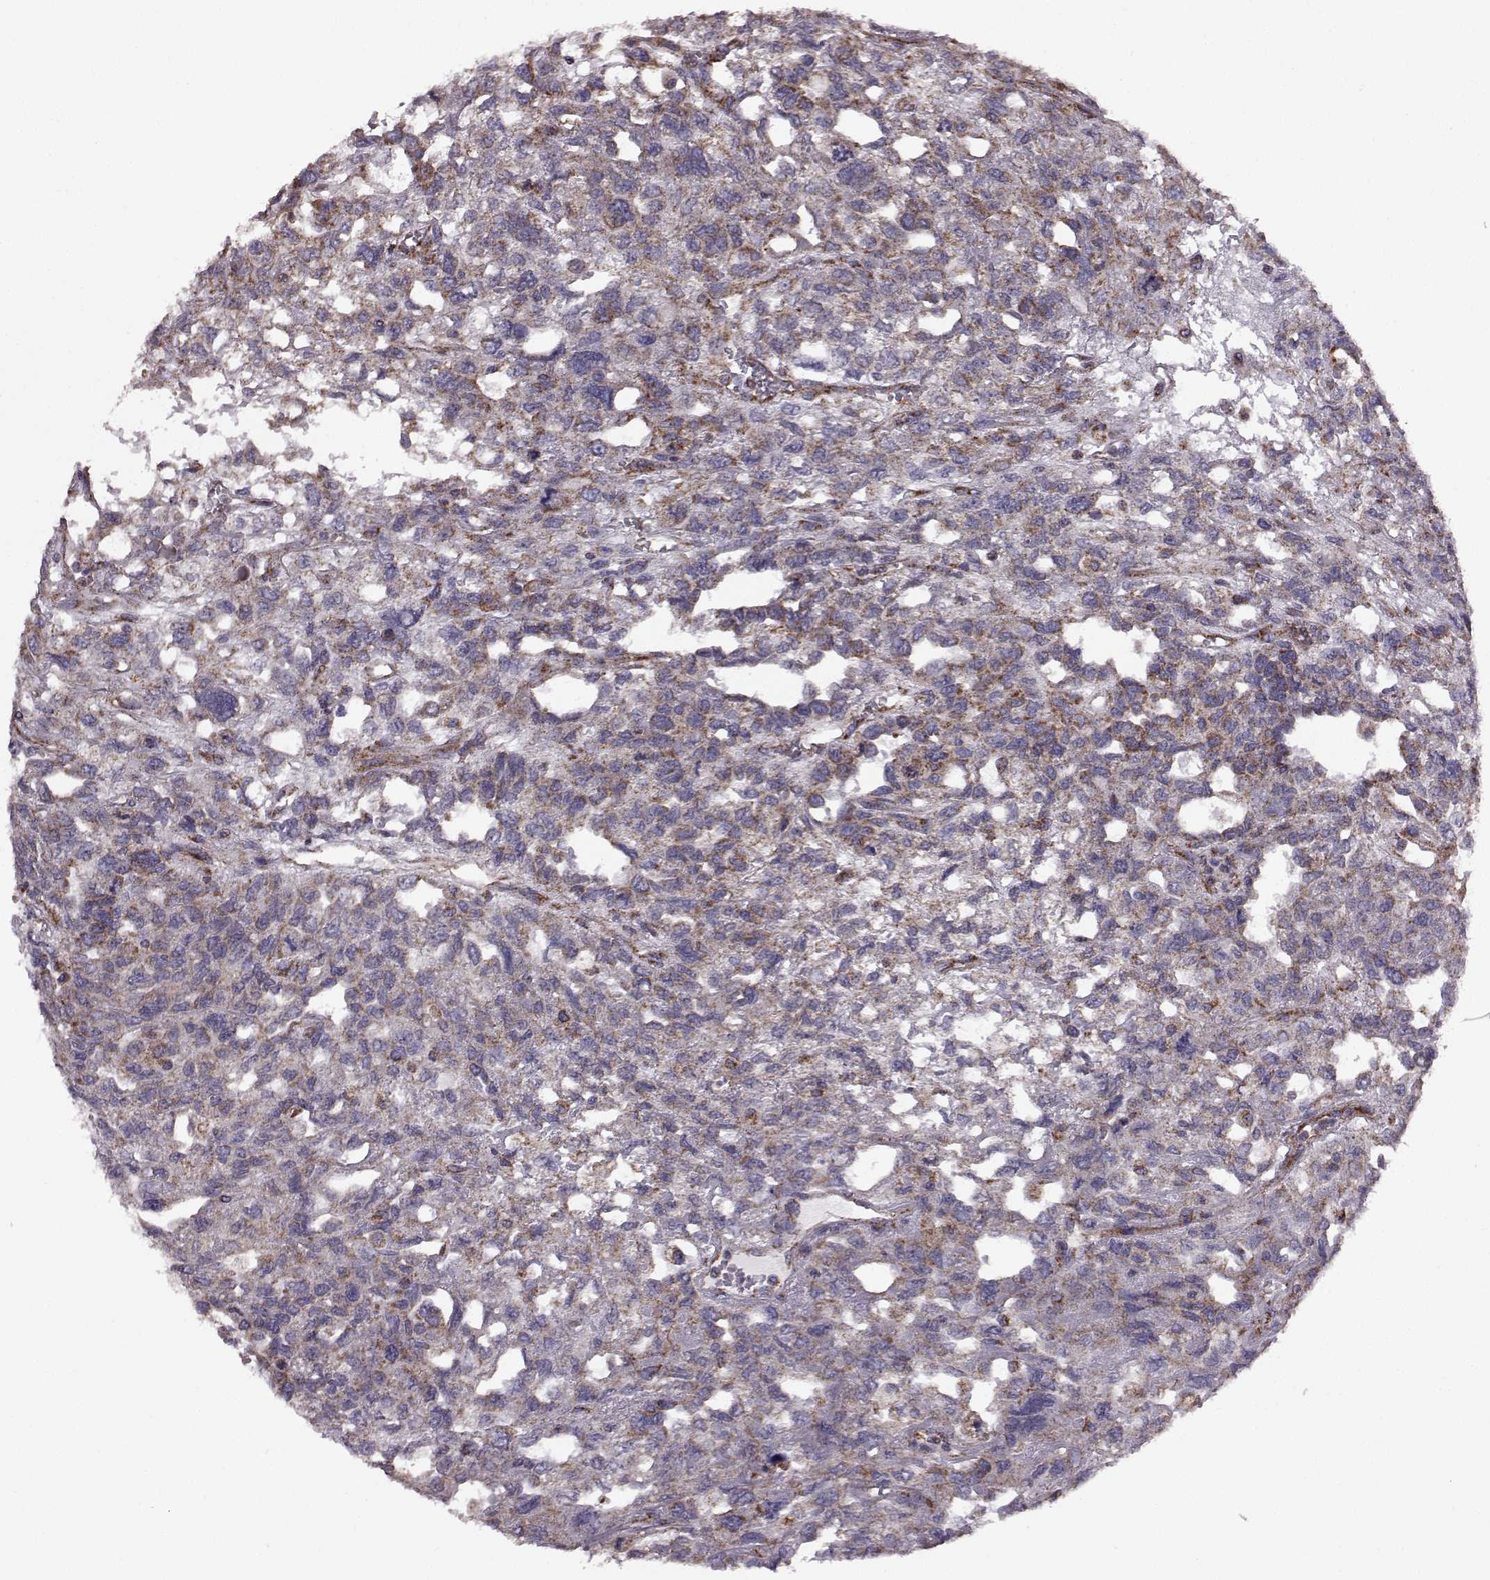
{"staining": {"intensity": "moderate", "quantity": ">75%", "location": "cytoplasmic/membranous"}, "tissue": "testis cancer", "cell_type": "Tumor cells", "image_type": "cancer", "snomed": [{"axis": "morphology", "description": "Seminoma, NOS"}, {"axis": "topography", "description": "Testis"}], "caption": "Testis cancer (seminoma) stained for a protein (brown) reveals moderate cytoplasmic/membranous positive expression in approximately >75% of tumor cells.", "gene": "FAM8A1", "patient": {"sex": "male", "age": 52}}